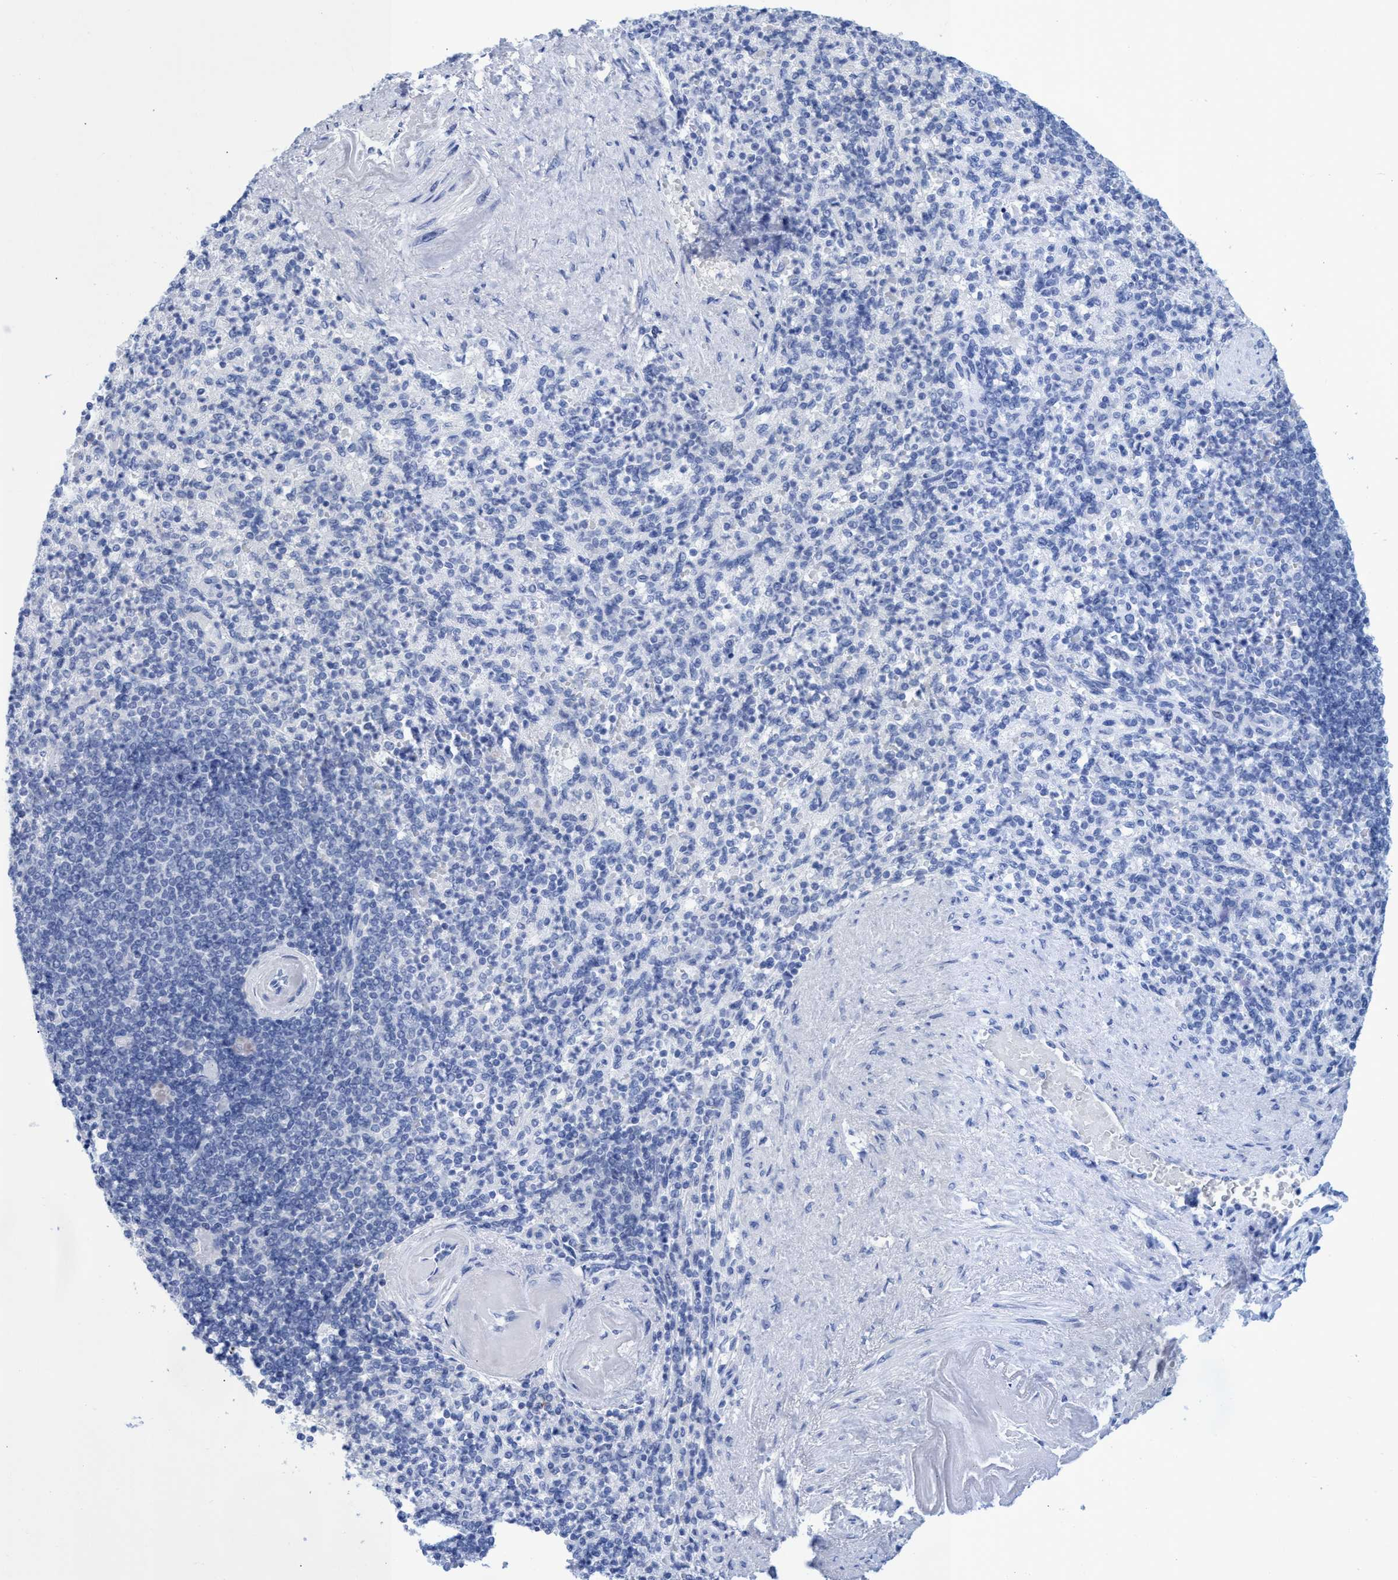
{"staining": {"intensity": "negative", "quantity": "none", "location": "none"}, "tissue": "spleen", "cell_type": "Cells in red pulp", "image_type": "normal", "snomed": [{"axis": "morphology", "description": "Normal tissue, NOS"}, {"axis": "topography", "description": "Spleen"}], "caption": "IHC photomicrograph of normal human spleen stained for a protein (brown), which exhibits no staining in cells in red pulp.", "gene": "INSL6", "patient": {"sex": "female", "age": 74}}